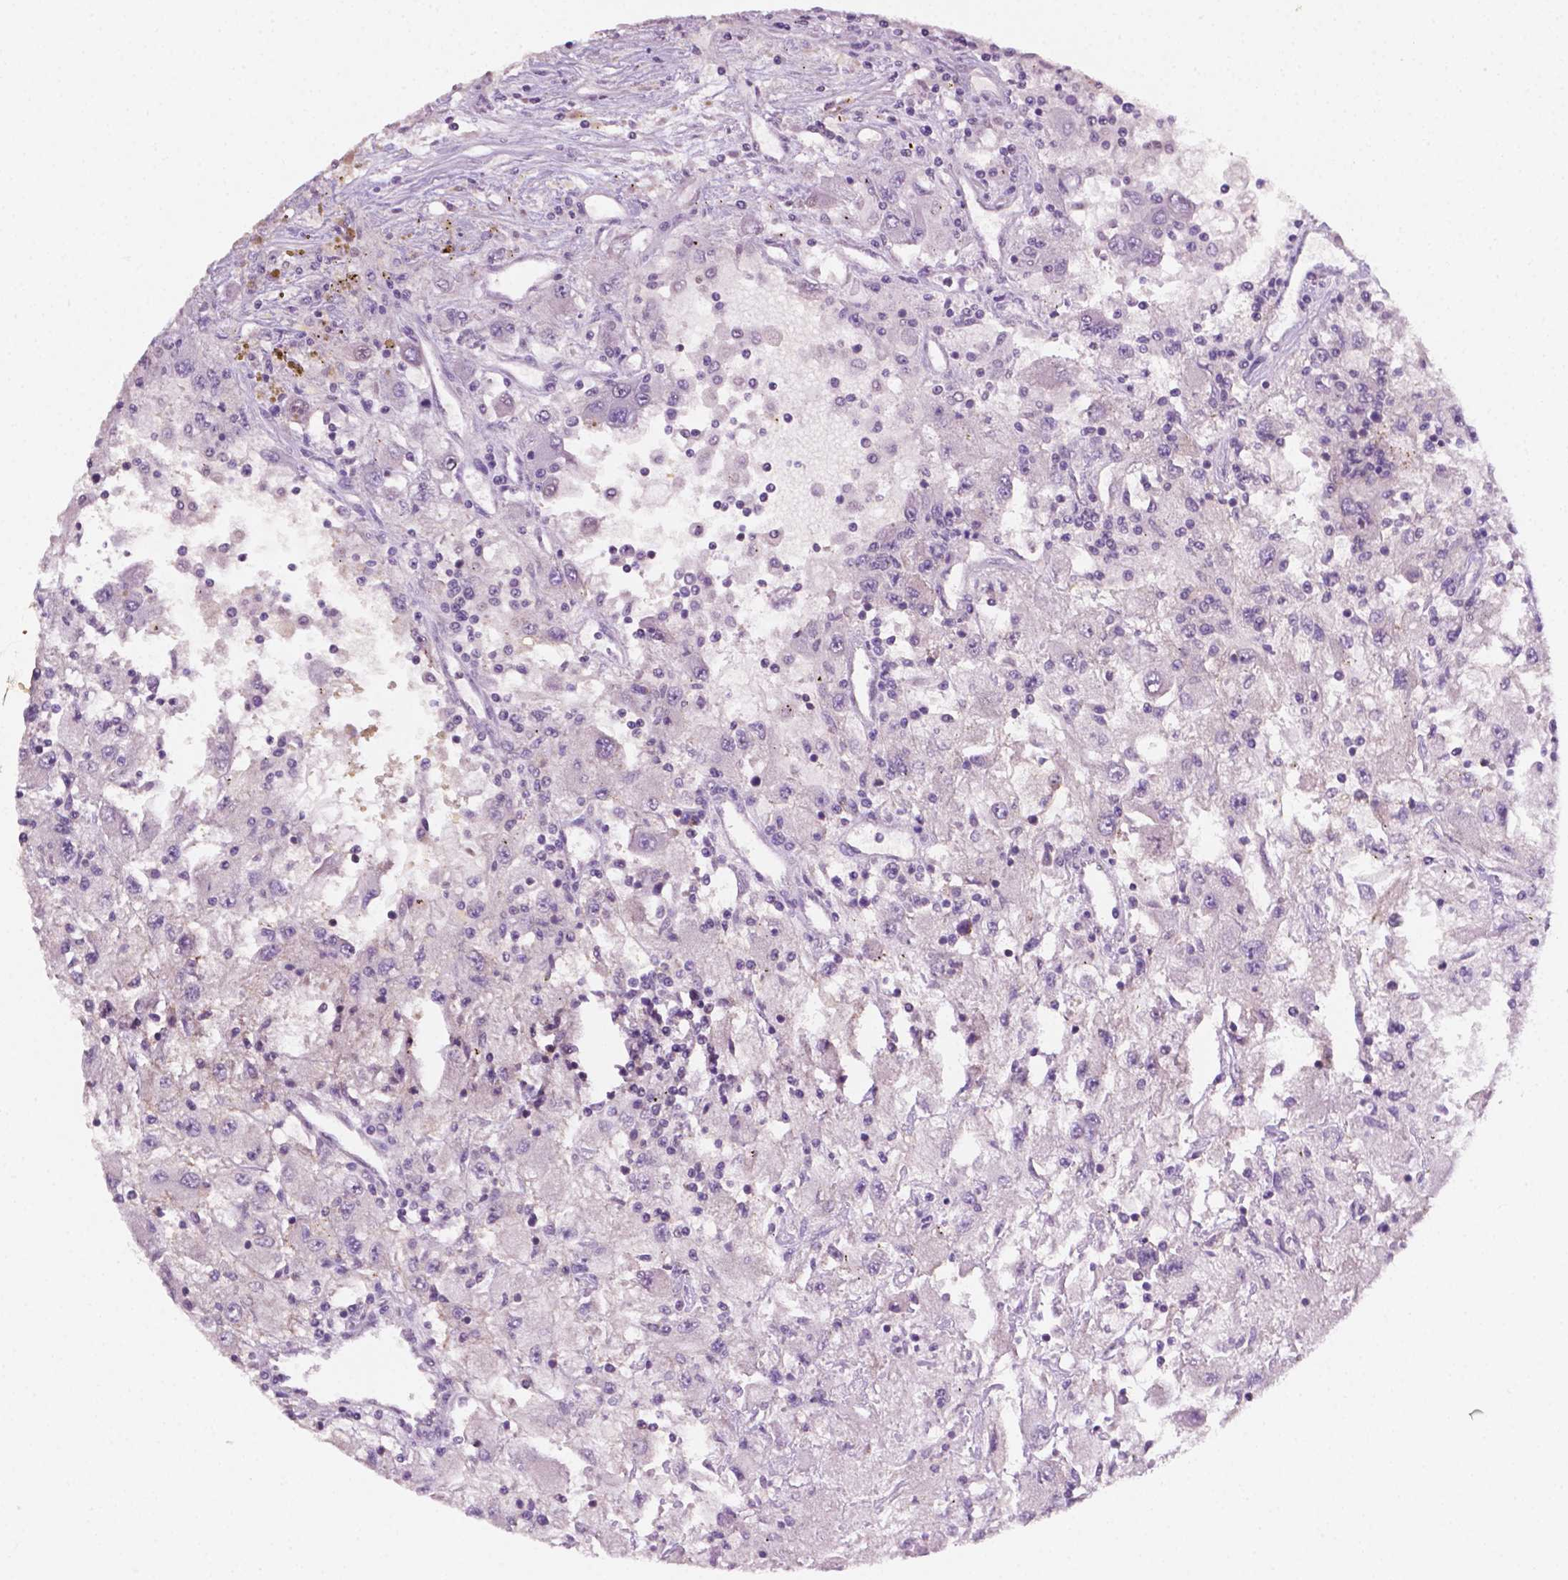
{"staining": {"intensity": "negative", "quantity": "none", "location": "none"}, "tissue": "renal cancer", "cell_type": "Tumor cells", "image_type": "cancer", "snomed": [{"axis": "morphology", "description": "Adenocarcinoma, NOS"}, {"axis": "topography", "description": "Kidney"}], "caption": "Immunohistochemistry of renal cancer reveals no staining in tumor cells.", "gene": "EGFR", "patient": {"sex": "female", "age": 67}}